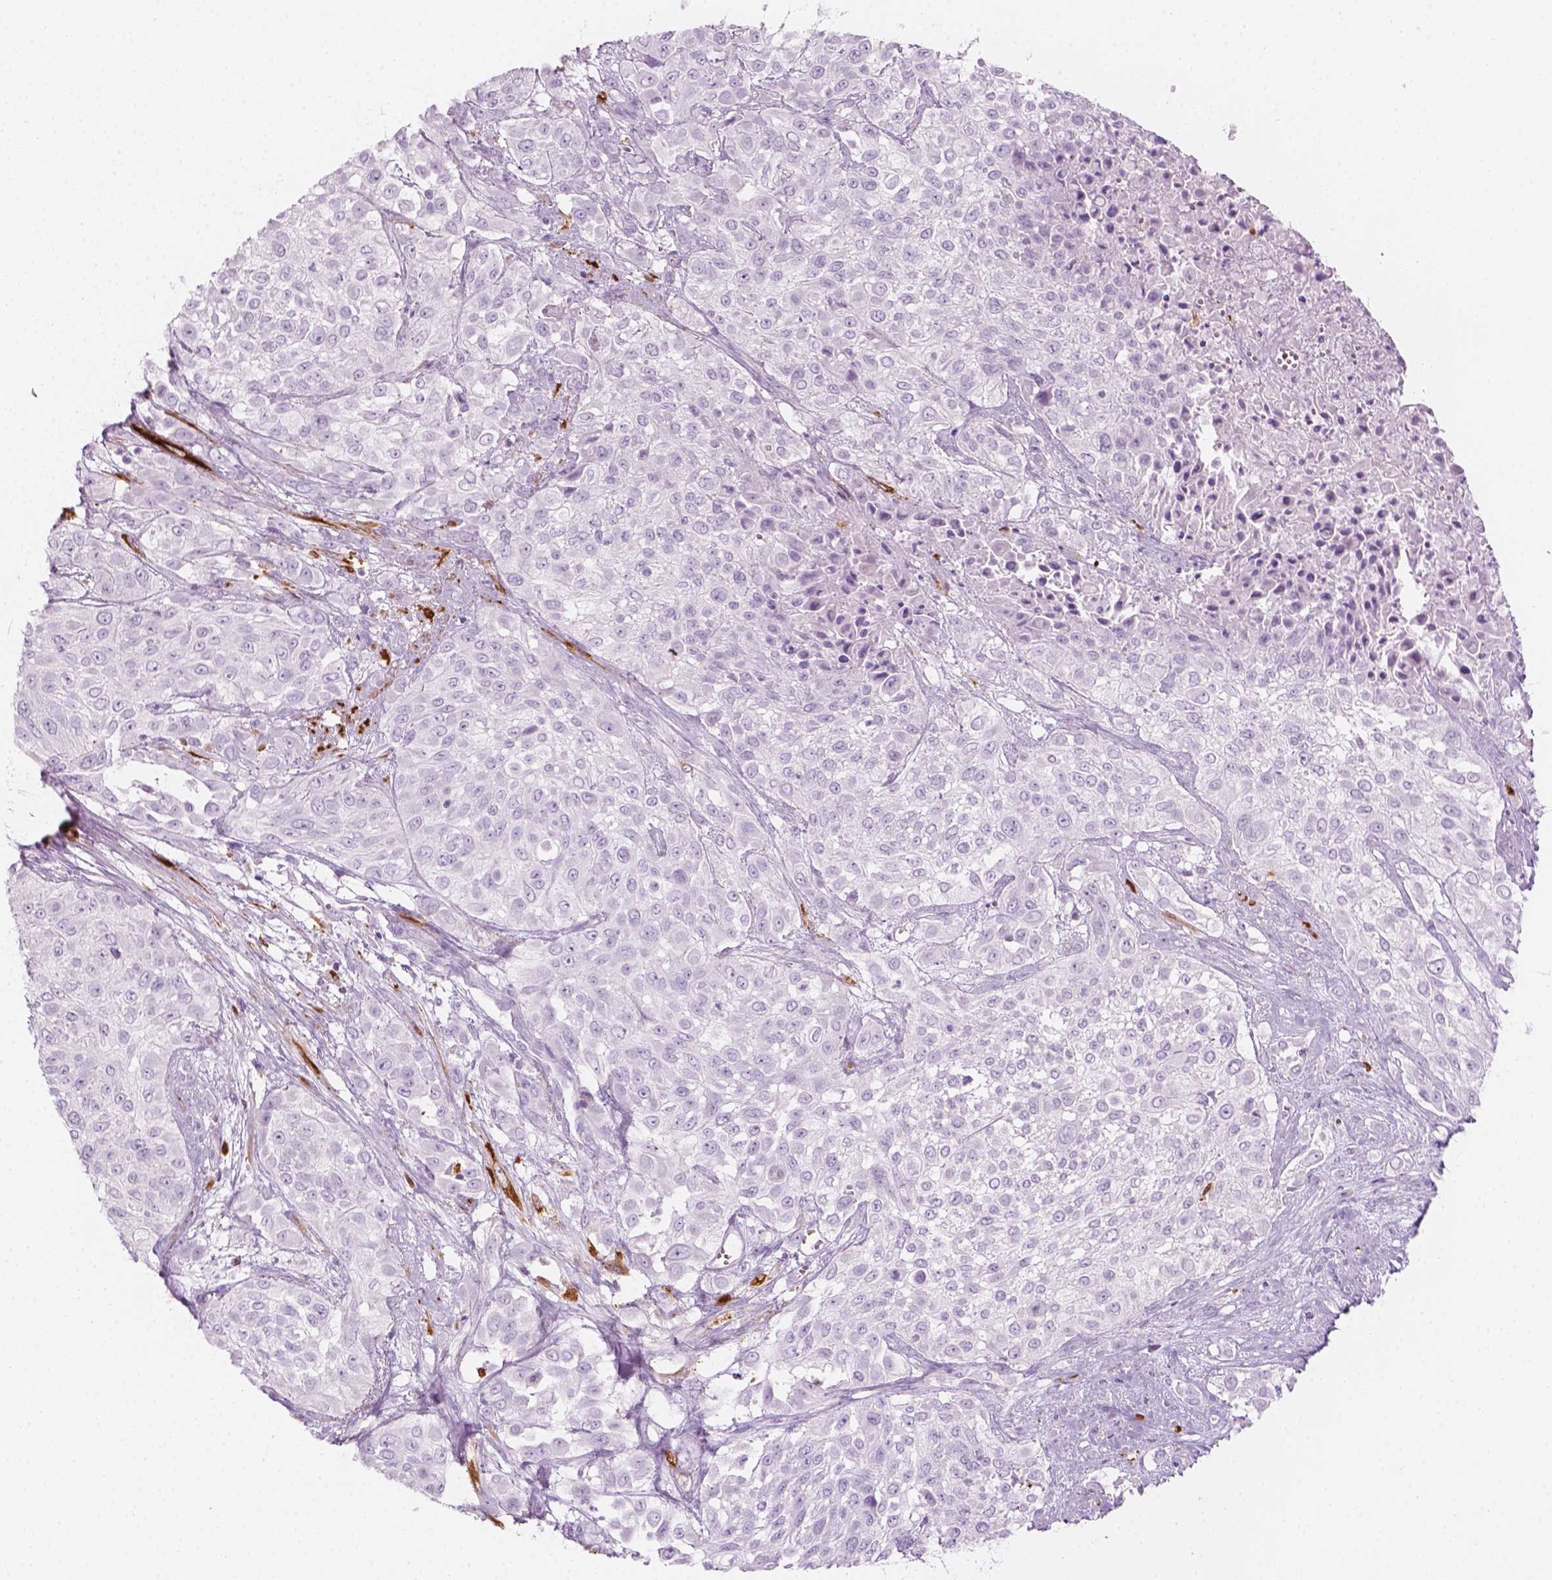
{"staining": {"intensity": "negative", "quantity": "none", "location": "none"}, "tissue": "urothelial cancer", "cell_type": "Tumor cells", "image_type": "cancer", "snomed": [{"axis": "morphology", "description": "Urothelial carcinoma, High grade"}, {"axis": "topography", "description": "Urinary bladder"}], "caption": "Immunohistochemistry micrograph of neoplastic tissue: human urothelial cancer stained with DAB displays no significant protein staining in tumor cells.", "gene": "CES1", "patient": {"sex": "male", "age": 57}}